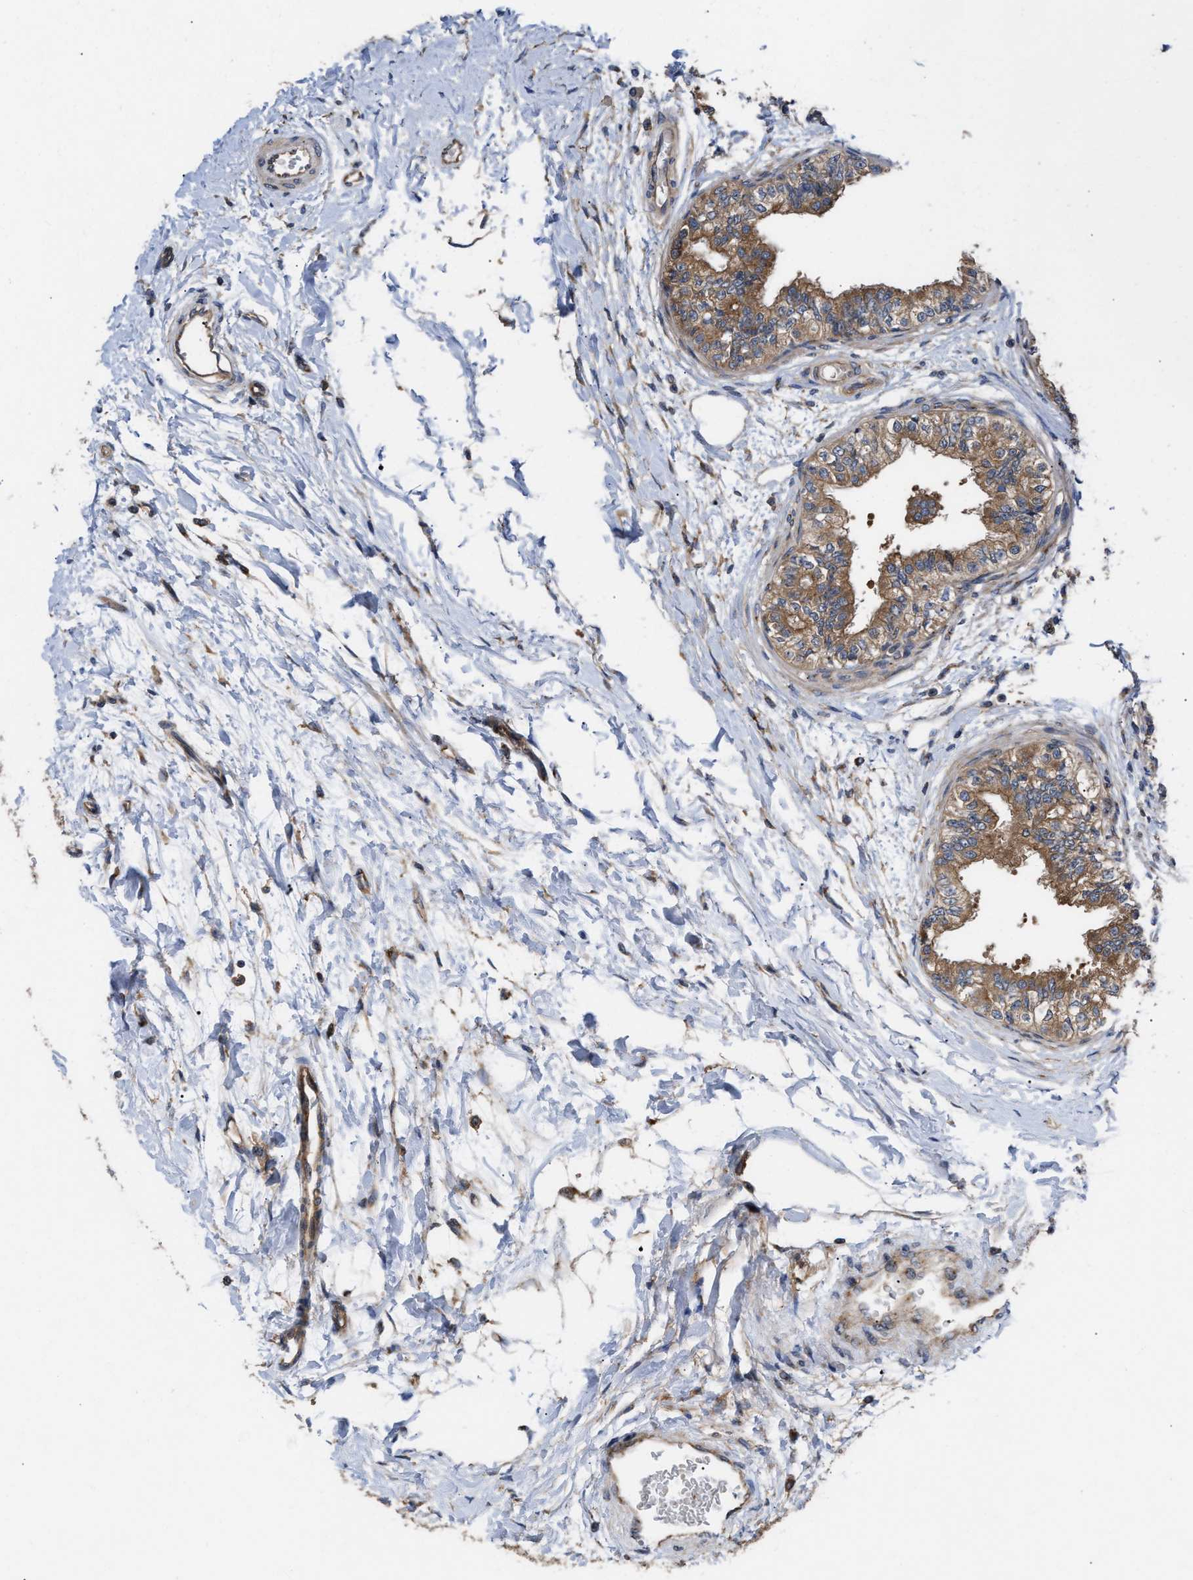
{"staining": {"intensity": "moderate", "quantity": ">75%", "location": "cytoplasmic/membranous"}, "tissue": "epididymis", "cell_type": "Glandular cells", "image_type": "normal", "snomed": [{"axis": "morphology", "description": "Normal tissue, NOS"}, {"axis": "morphology", "description": "Adenocarcinoma, metastatic, NOS"}, {"axis": "topography", "description": "Testis"}, {"axis": "topography", "description": "Epididymis"}], "caption": "A high-resolution micrograph shows IHC staining of unremarkable epididymis, which displays moderate cytoplasmic/membranous staining in about >75% of glandular cells. The staining is performed using DAB (3,3'-diaminobenzidine) brown chromogen to label protein expression. The nuclei are counter-stained blue using hematoxylin.", "gene": "LAPTM4B", "patient": {"sex": "male", "age": 26}}